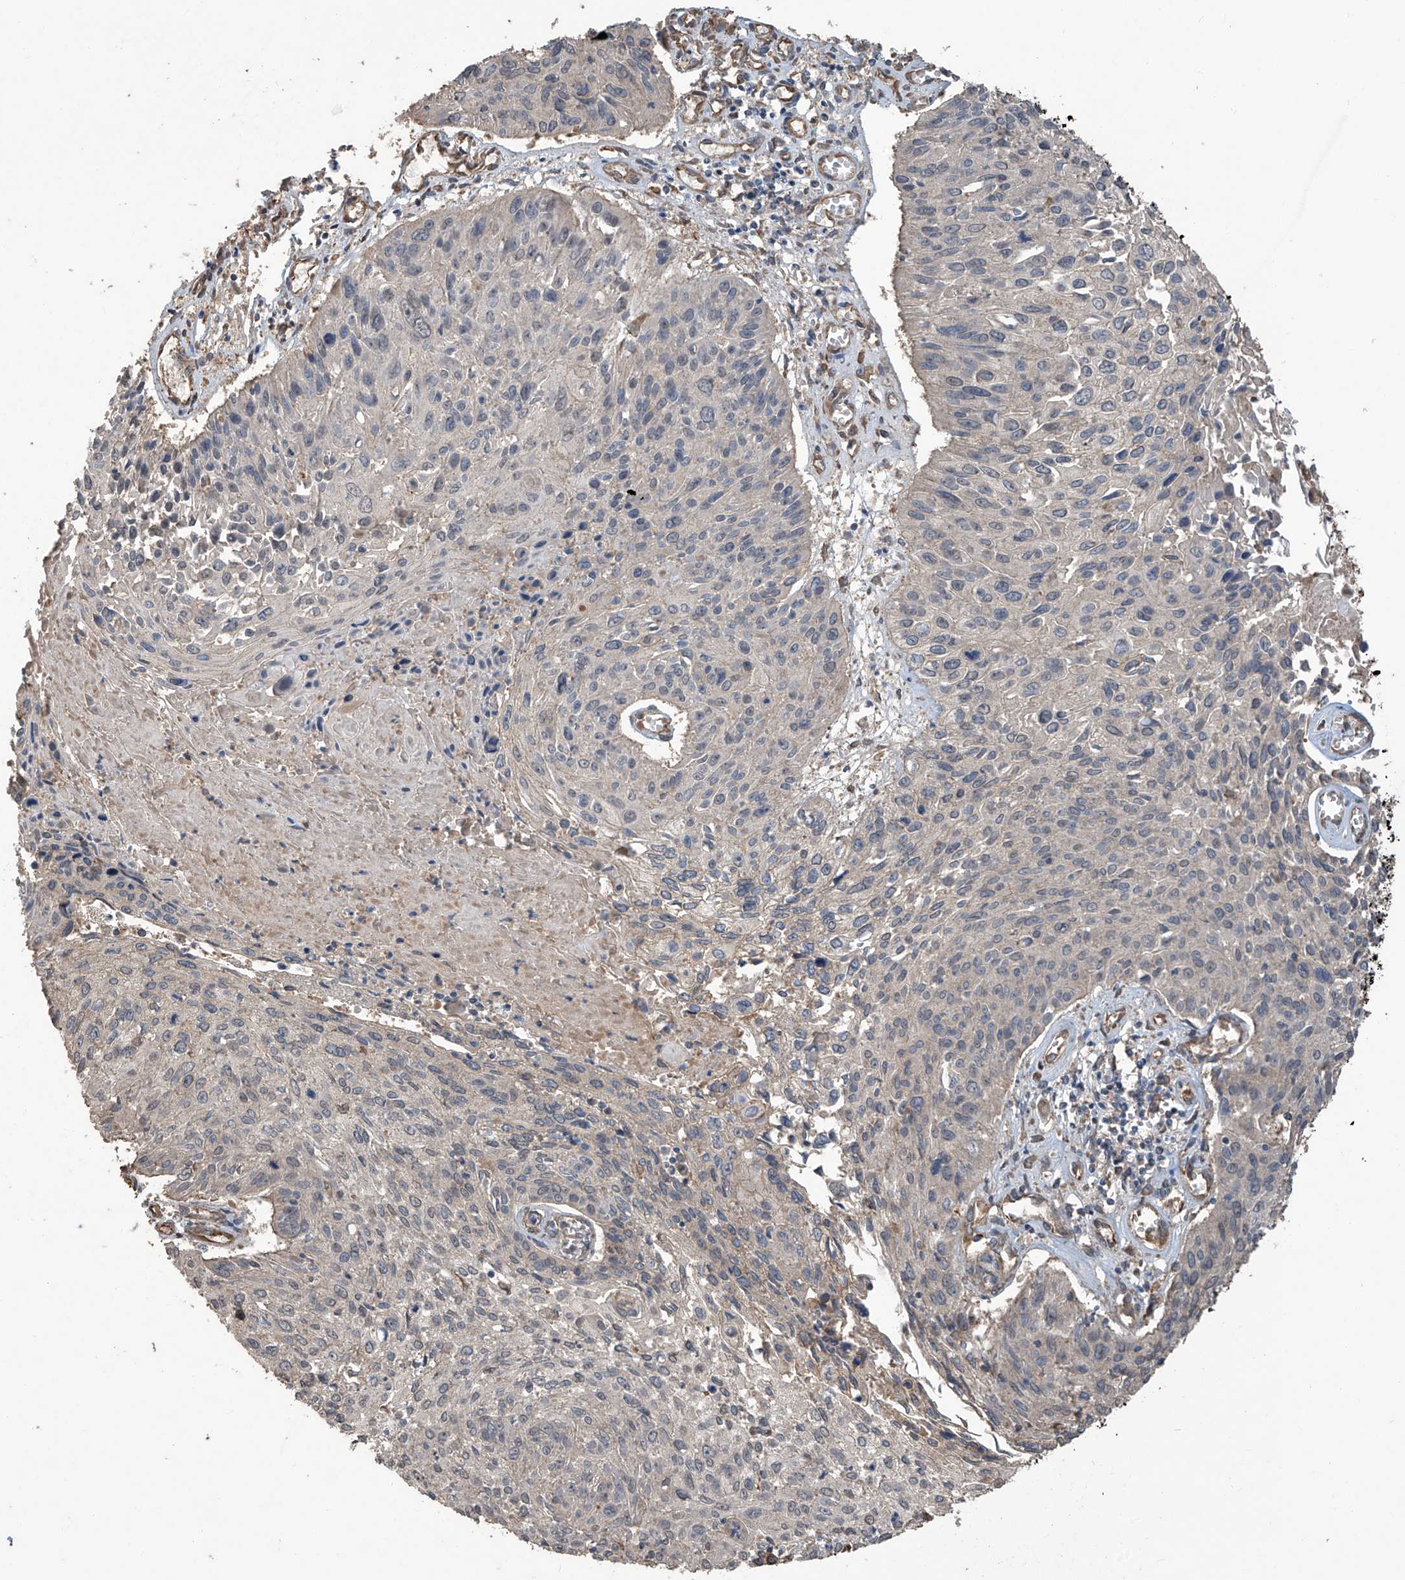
{"staining": {"intensity": "negative", "quantity": "none", "location": "none"}, "tissue": "cervical cancer", "cell_type": "Tumor cells", "image_type": "cancer", "snomed": [{"axis": "morphology", "description": "Squamous cell carcinoma, NOS"}, {"axis": "topography", "description": "Cervix"}], "caption": "Protein analysis of cervical cancer exhibits no significant staining in tumor cells.", "gene": "AGBL5", "patient": {"sex": "female", "age": 51}}